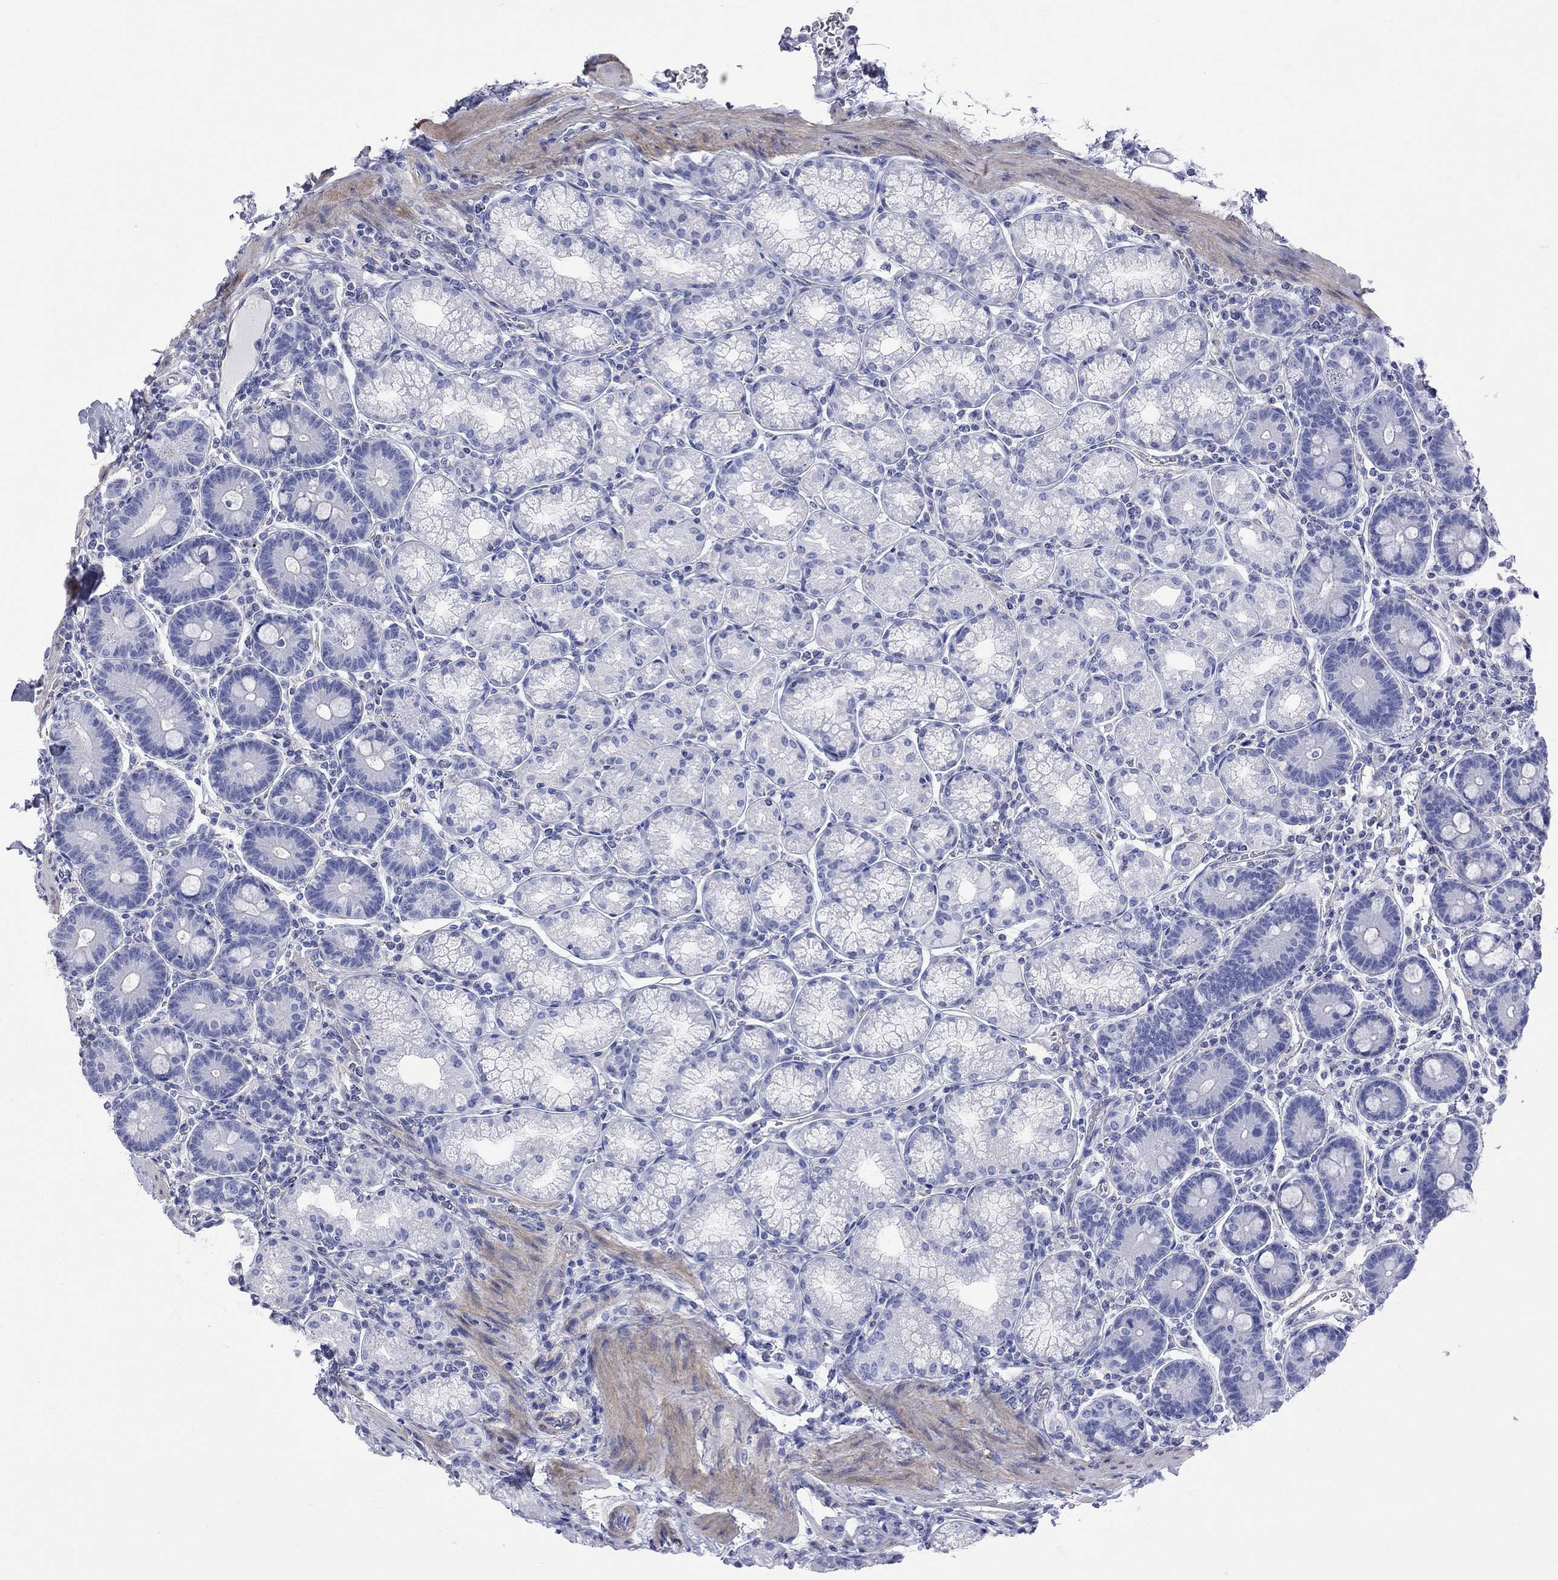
{"staining": {"intensity": "negative", "quantity": "none", "location": "none"}, "tissue": "duodenum", "cell_type": "Glandular cells", "image_type": "normal", "snomed": [{"axis": "morphology", "description": "Normal tissue, NOS"}, {"axis": "topography", "description": "Duodenum"}], "caption": "This is a histopathology image of IHC staining of unremarkable duodenum, which shows no positivity in glandular cells.", "gene": "S100A3", "patient": {"sex": "female", "age": 62}}